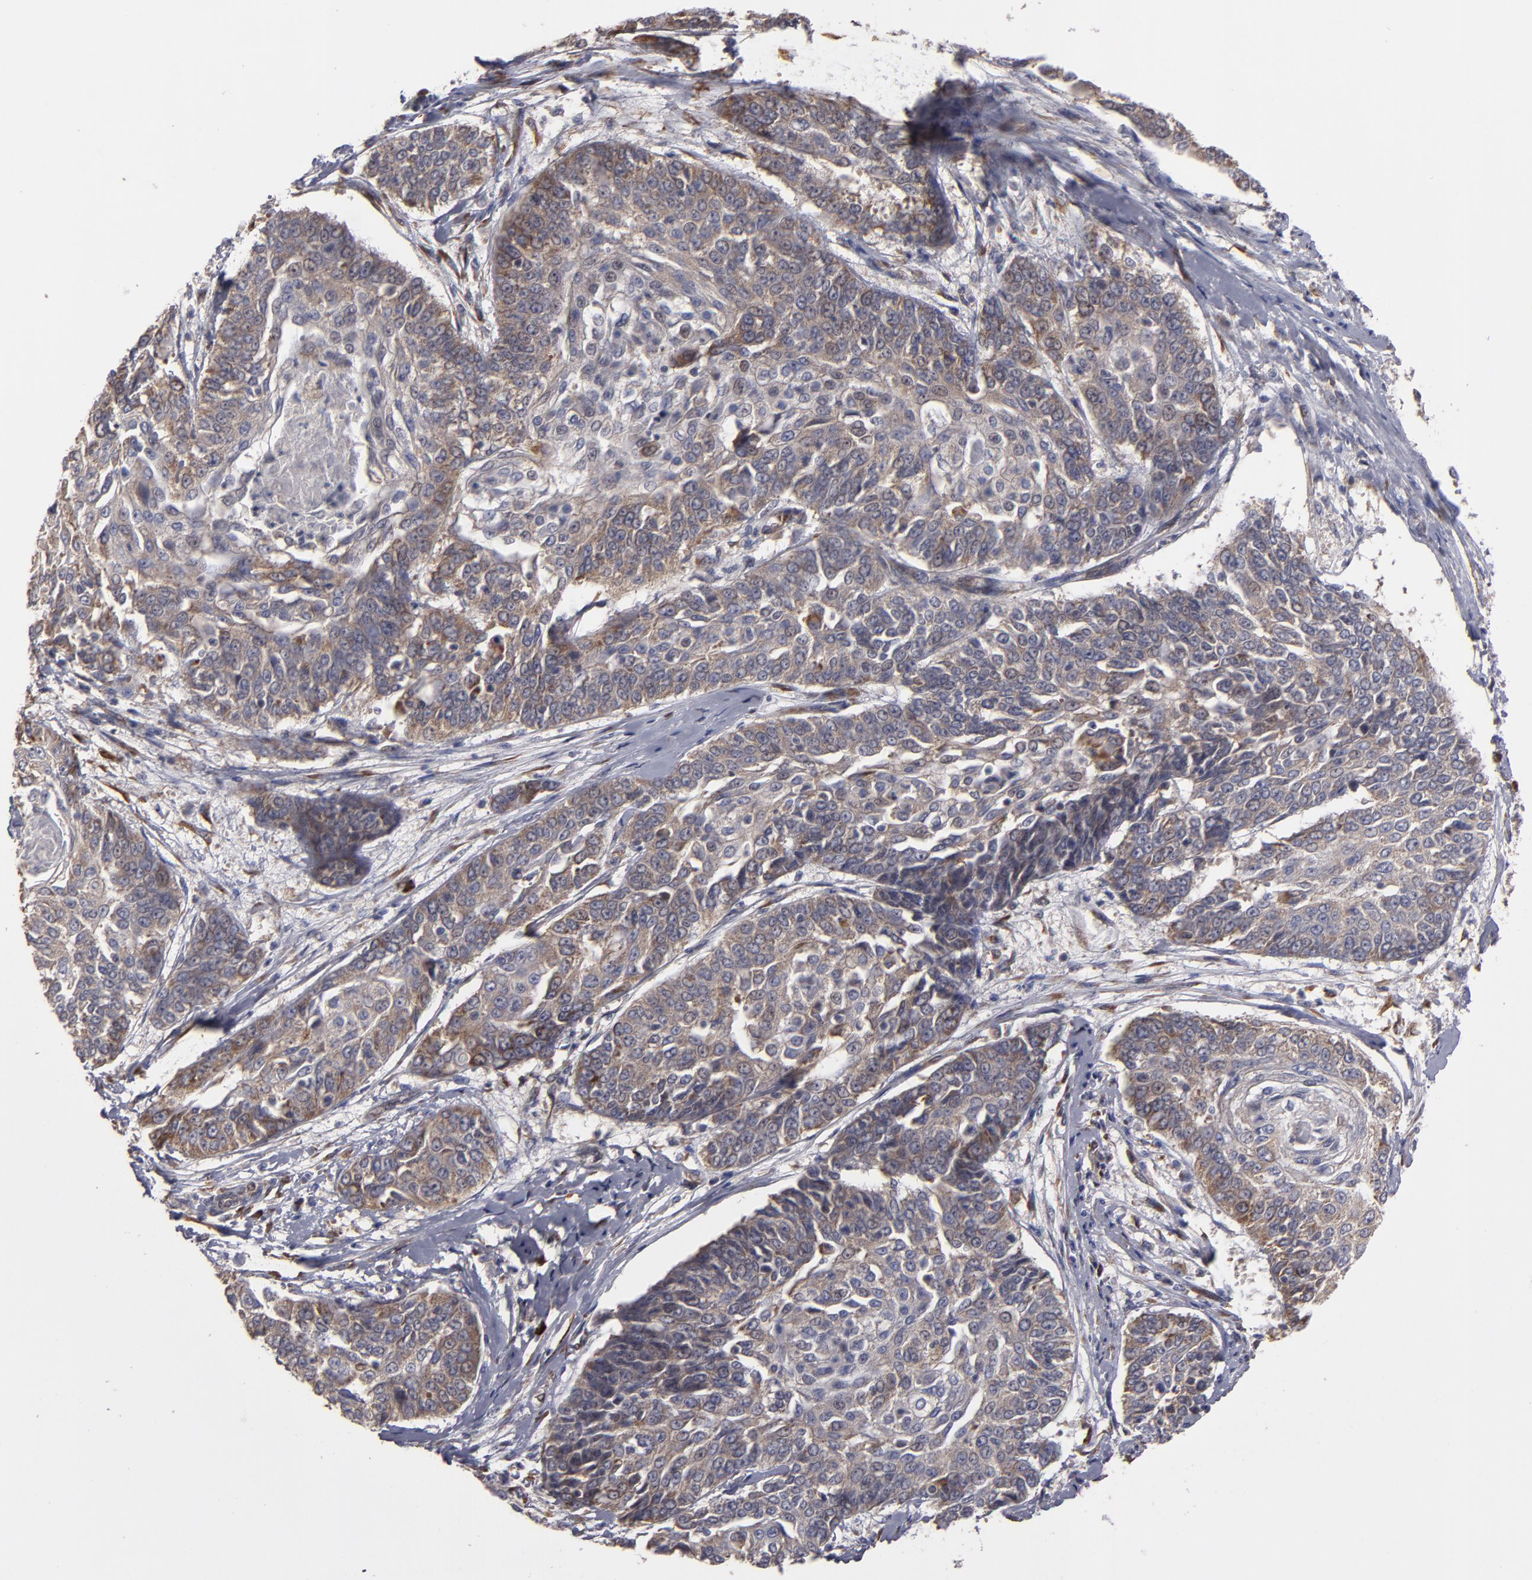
{"staining": {"intensity": "moderate", "quantity": ">75%", "location": "cytoplasmic/membranous"}, "tissue": "cervical cancer", "cell_type": "Tumor cells", "image_type": "cancer", "snomed": [{"axis": "morphology", "description": "Squamous cell carcinoma, NOS"}, {"axis": "topography", "description": "Cervix"}], "caption": "Tumor cells show medium levels of moderate cytoplasmic/membranous expression in approximately >75% of cells in human cervical cancer.", "gene": "SND1", "patient": {"sex": "female", "age": 64}}